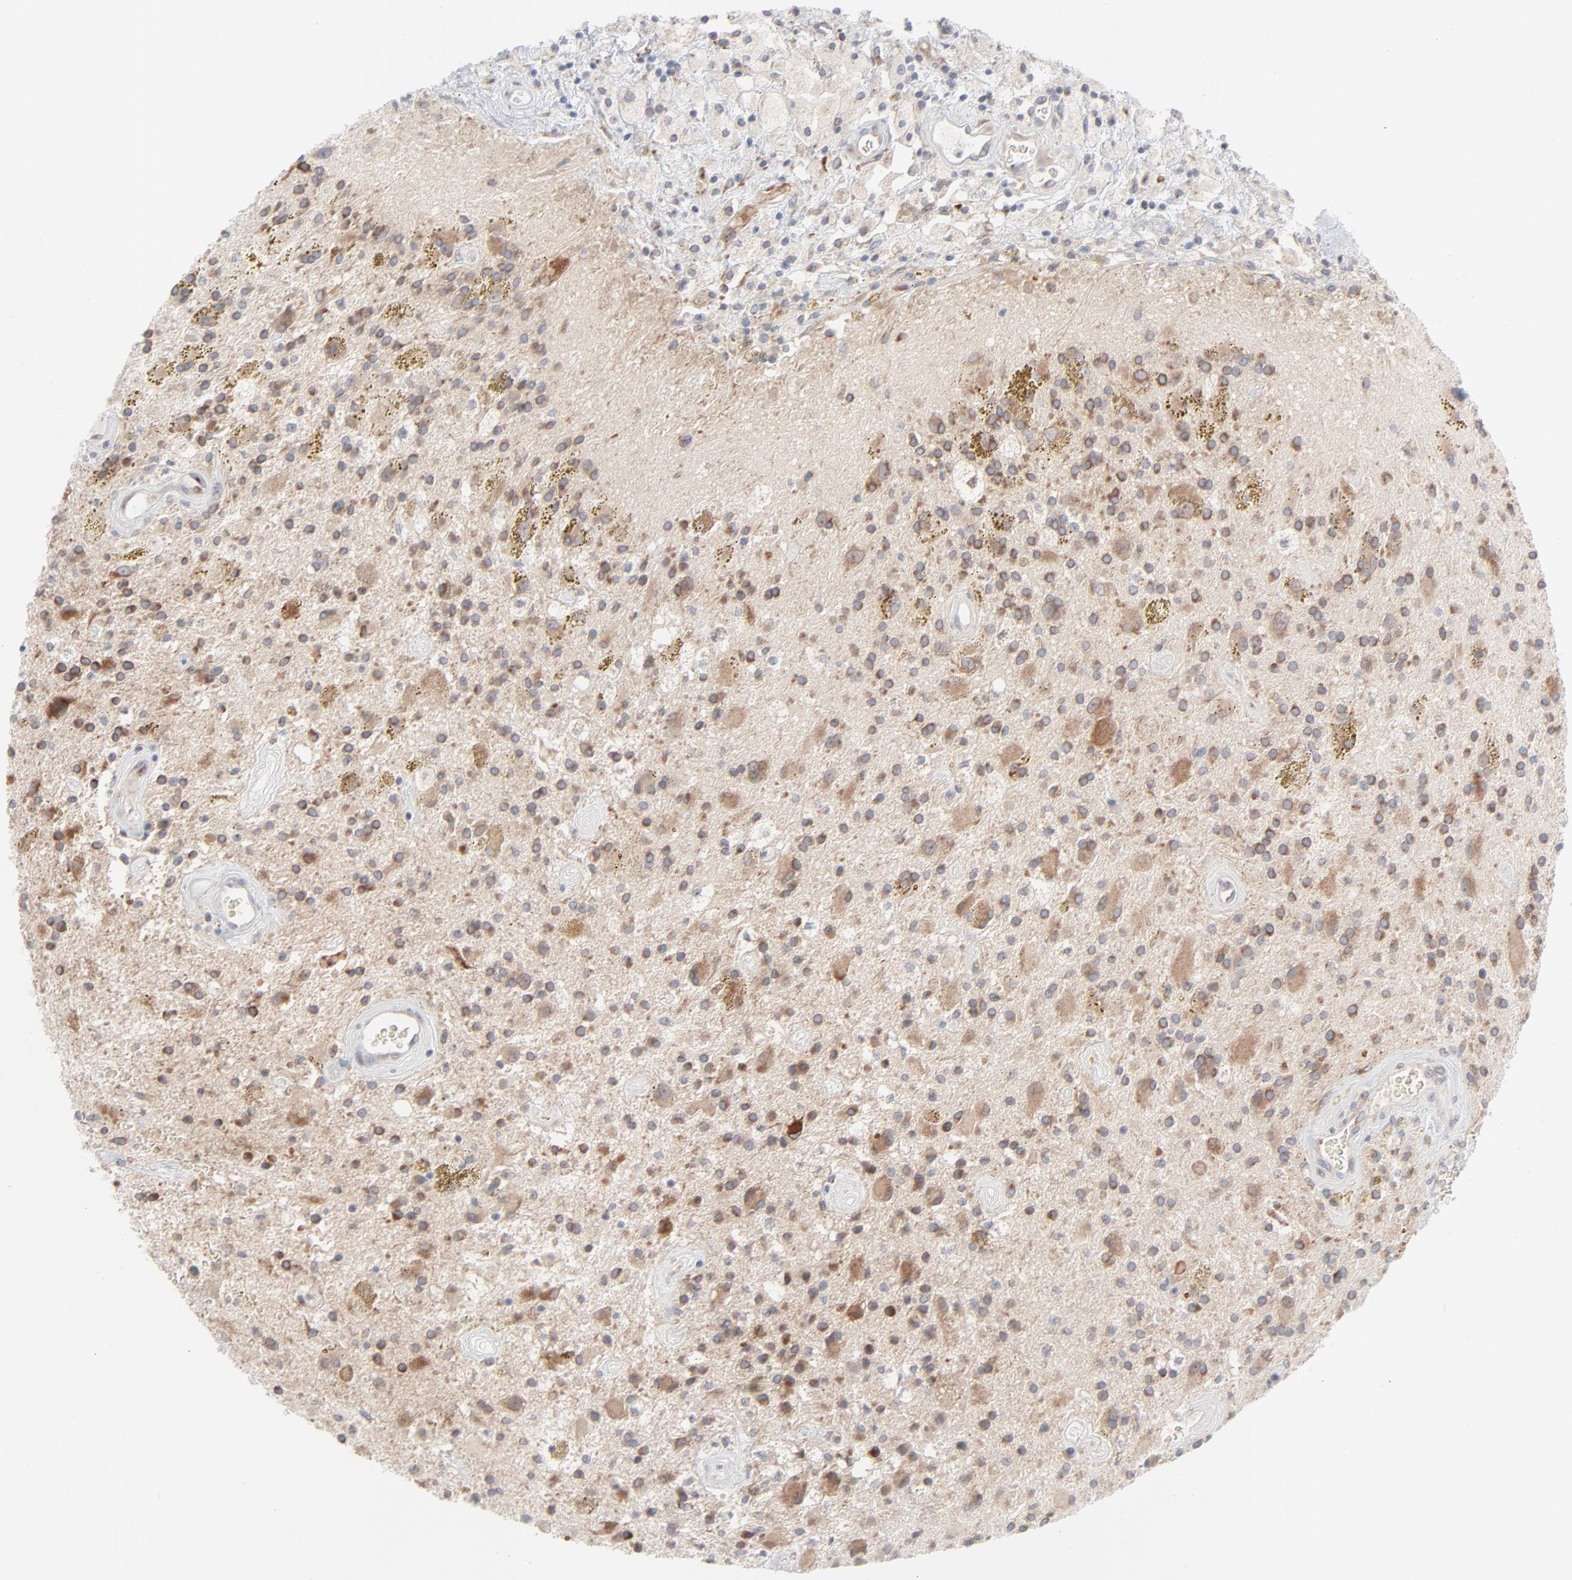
{"staining": {"intensity": "moderate", "quantity": "25%-75%", "location": "cytoplasmic/membranous"}, "tissue": "glioma", "cell_type": "Tumor cells", "image_type": "cancer", "snomed": [{"axis": "morphology", "description": "Glioma, malignant, Low grade"}, {"axis": "topography", "description": "Brain"}], "caption": "Malignant glioma (low-grade) stained for a protein (brown) shows moderate cytoplasmic/membranous positive staining in approximately 25%-75% of tumor cells.", "gene": "KDSR", "patient": {"sex": "male", "age": 58}}